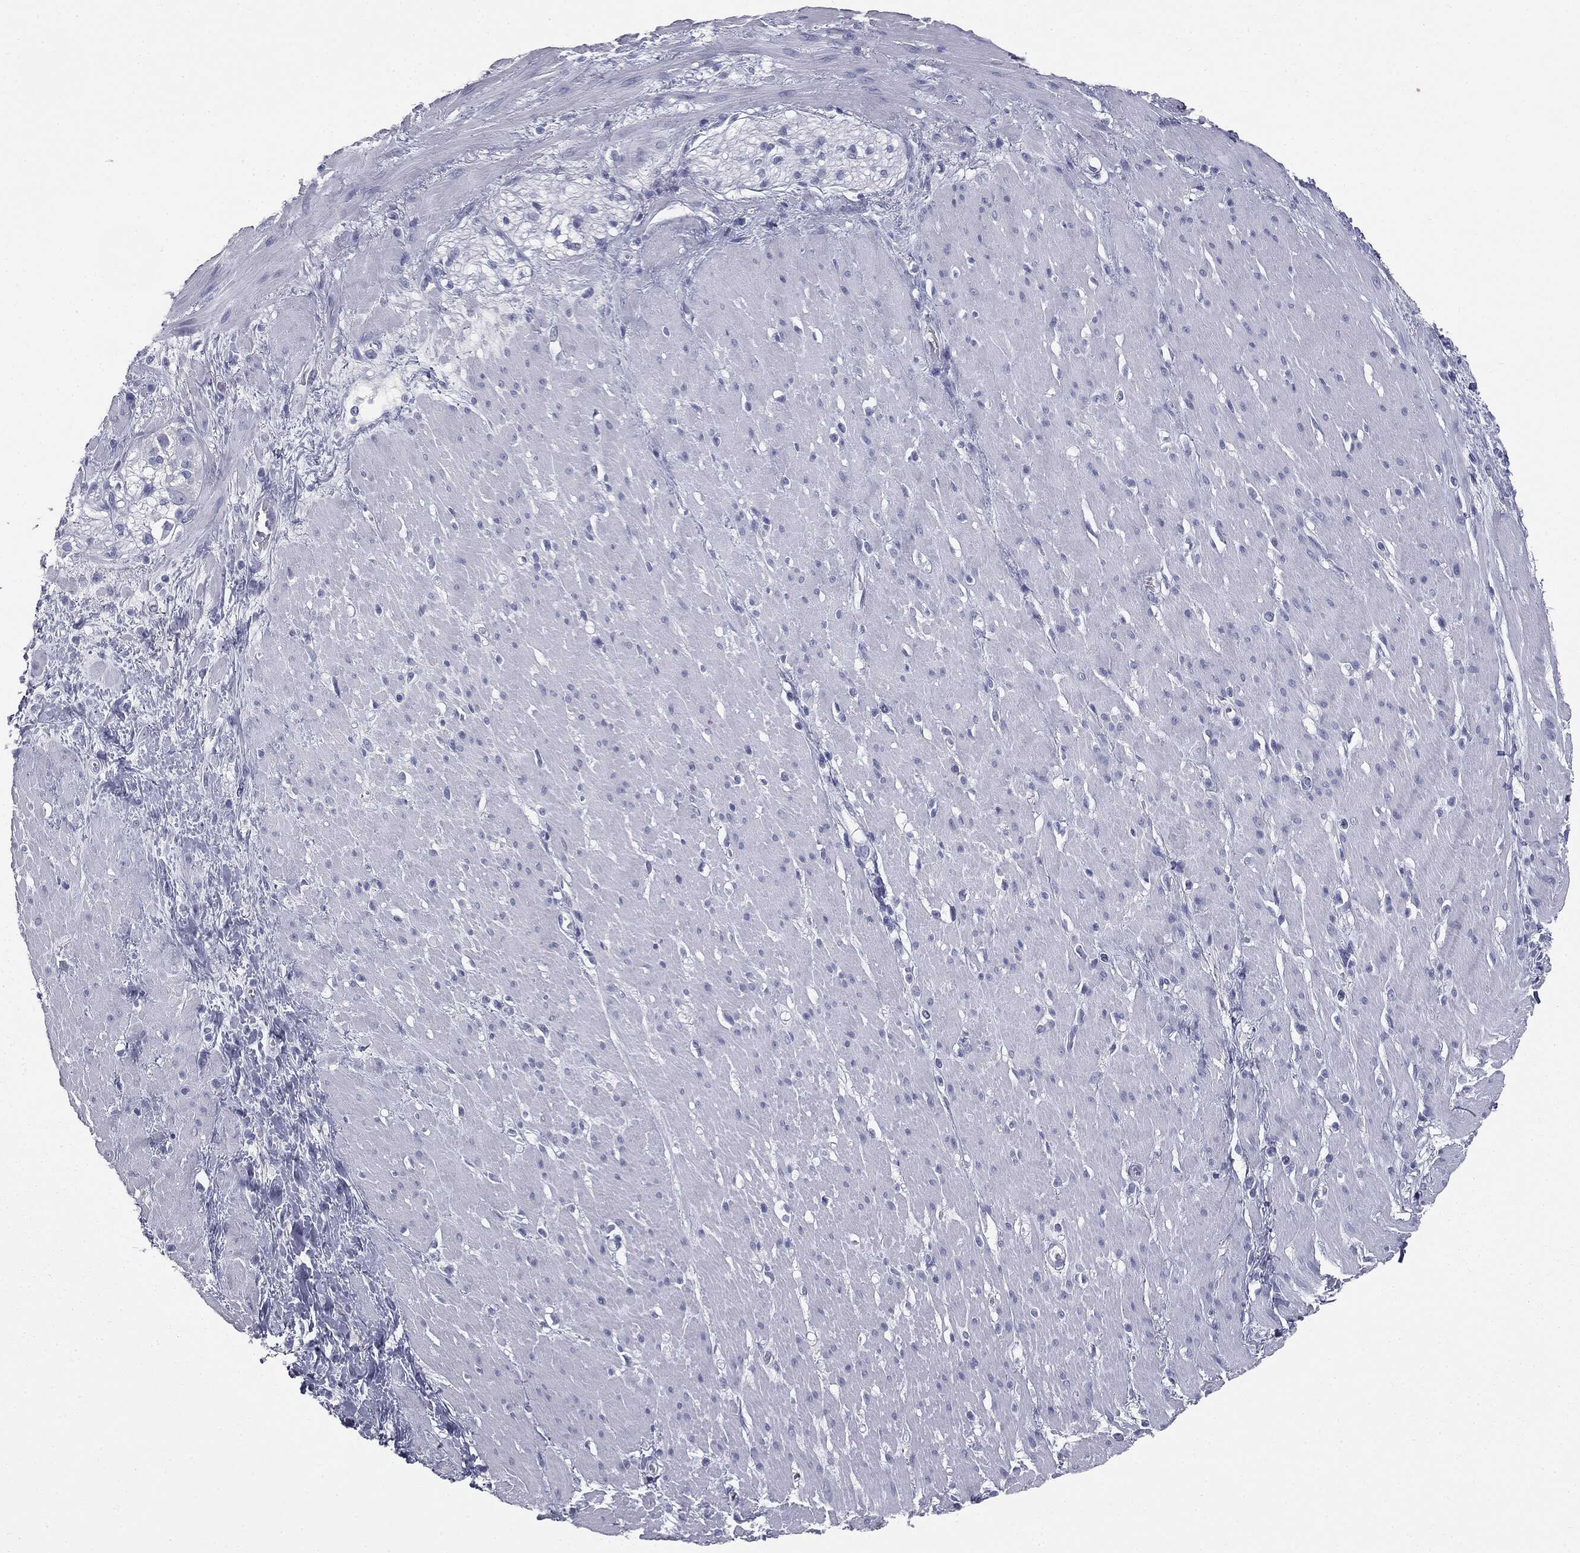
{"staining": {"intensity": "negative", "quantity": "none", "location": "none"}, "tissue": "smooth muscle", "cell_type": "Smooth muscle cells", "image_type": "normal", "snomed": [{"axis": "morphology", "description": "Normal tissue, NOS"}, {"axis": "topography", "description": "Soft tissue"}, {"axis": "topography", "description": "Smooth muscle"}], "caption": "IHC histopathology image of unremarkable human smooth muscle stained for a protein (brown), which reveals no expression in smooth muscle cells.", "gene": "MUC5AC", "patient": {"sex": "male", "age": 72}}